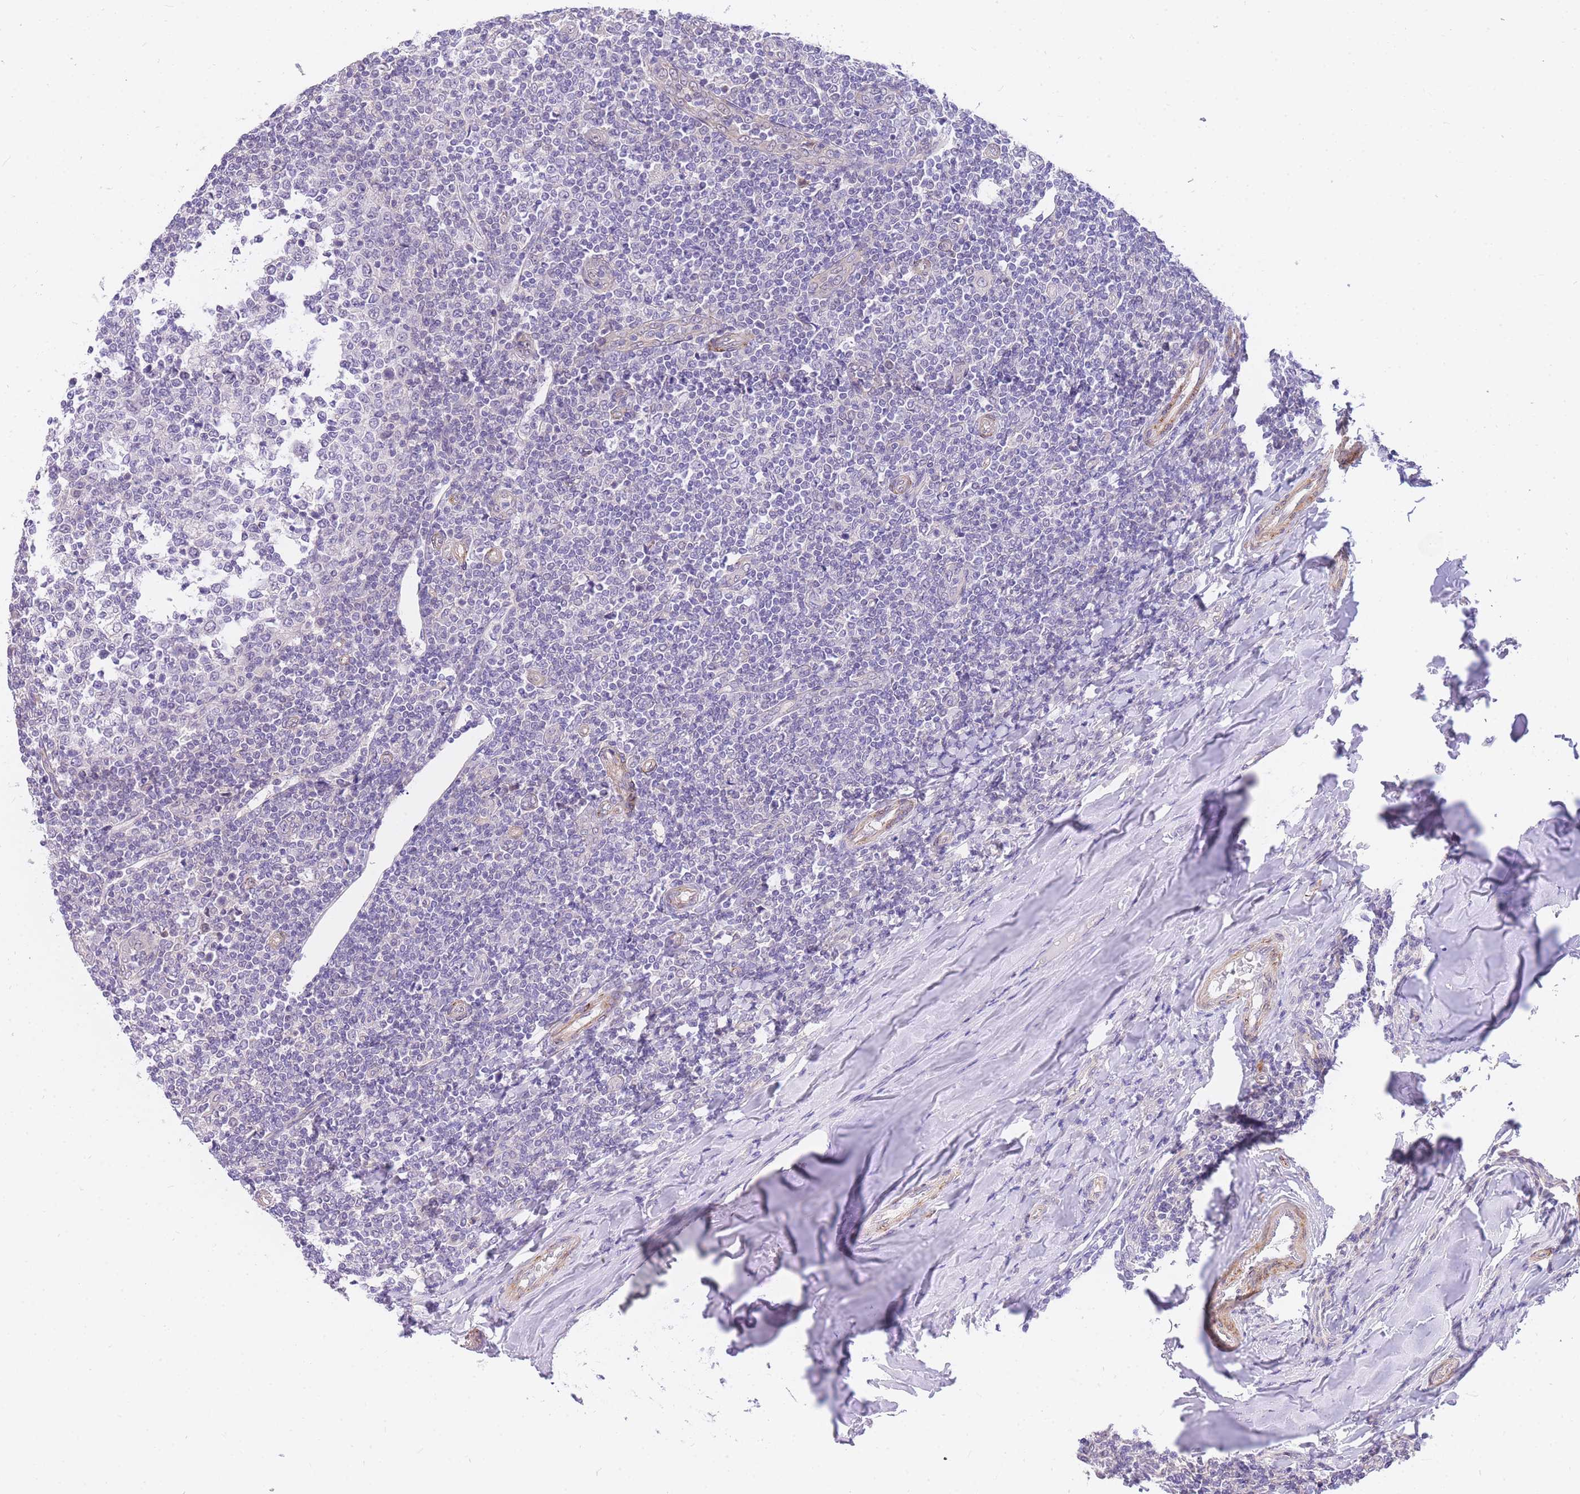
{"staining": {"intensity": "negative", "quantity": "none", "location": "none"}, "tissue": "tonsil", "cell_type": "Germinal center cells", "image_type": "normal", "snomed": [{"axis": "morphology", "description": "Normal tissue, NOS"}, {"axis": "topography", "description": "Tonsil"}], "caption": "This image is of normal tonsil stained with IHC to label a protein in brown with the nuclei are counter-stained blue. There is no staining in germinal center cells.", "gene": "S100PBP", "patient": {"sex": "female", "age": 19}}